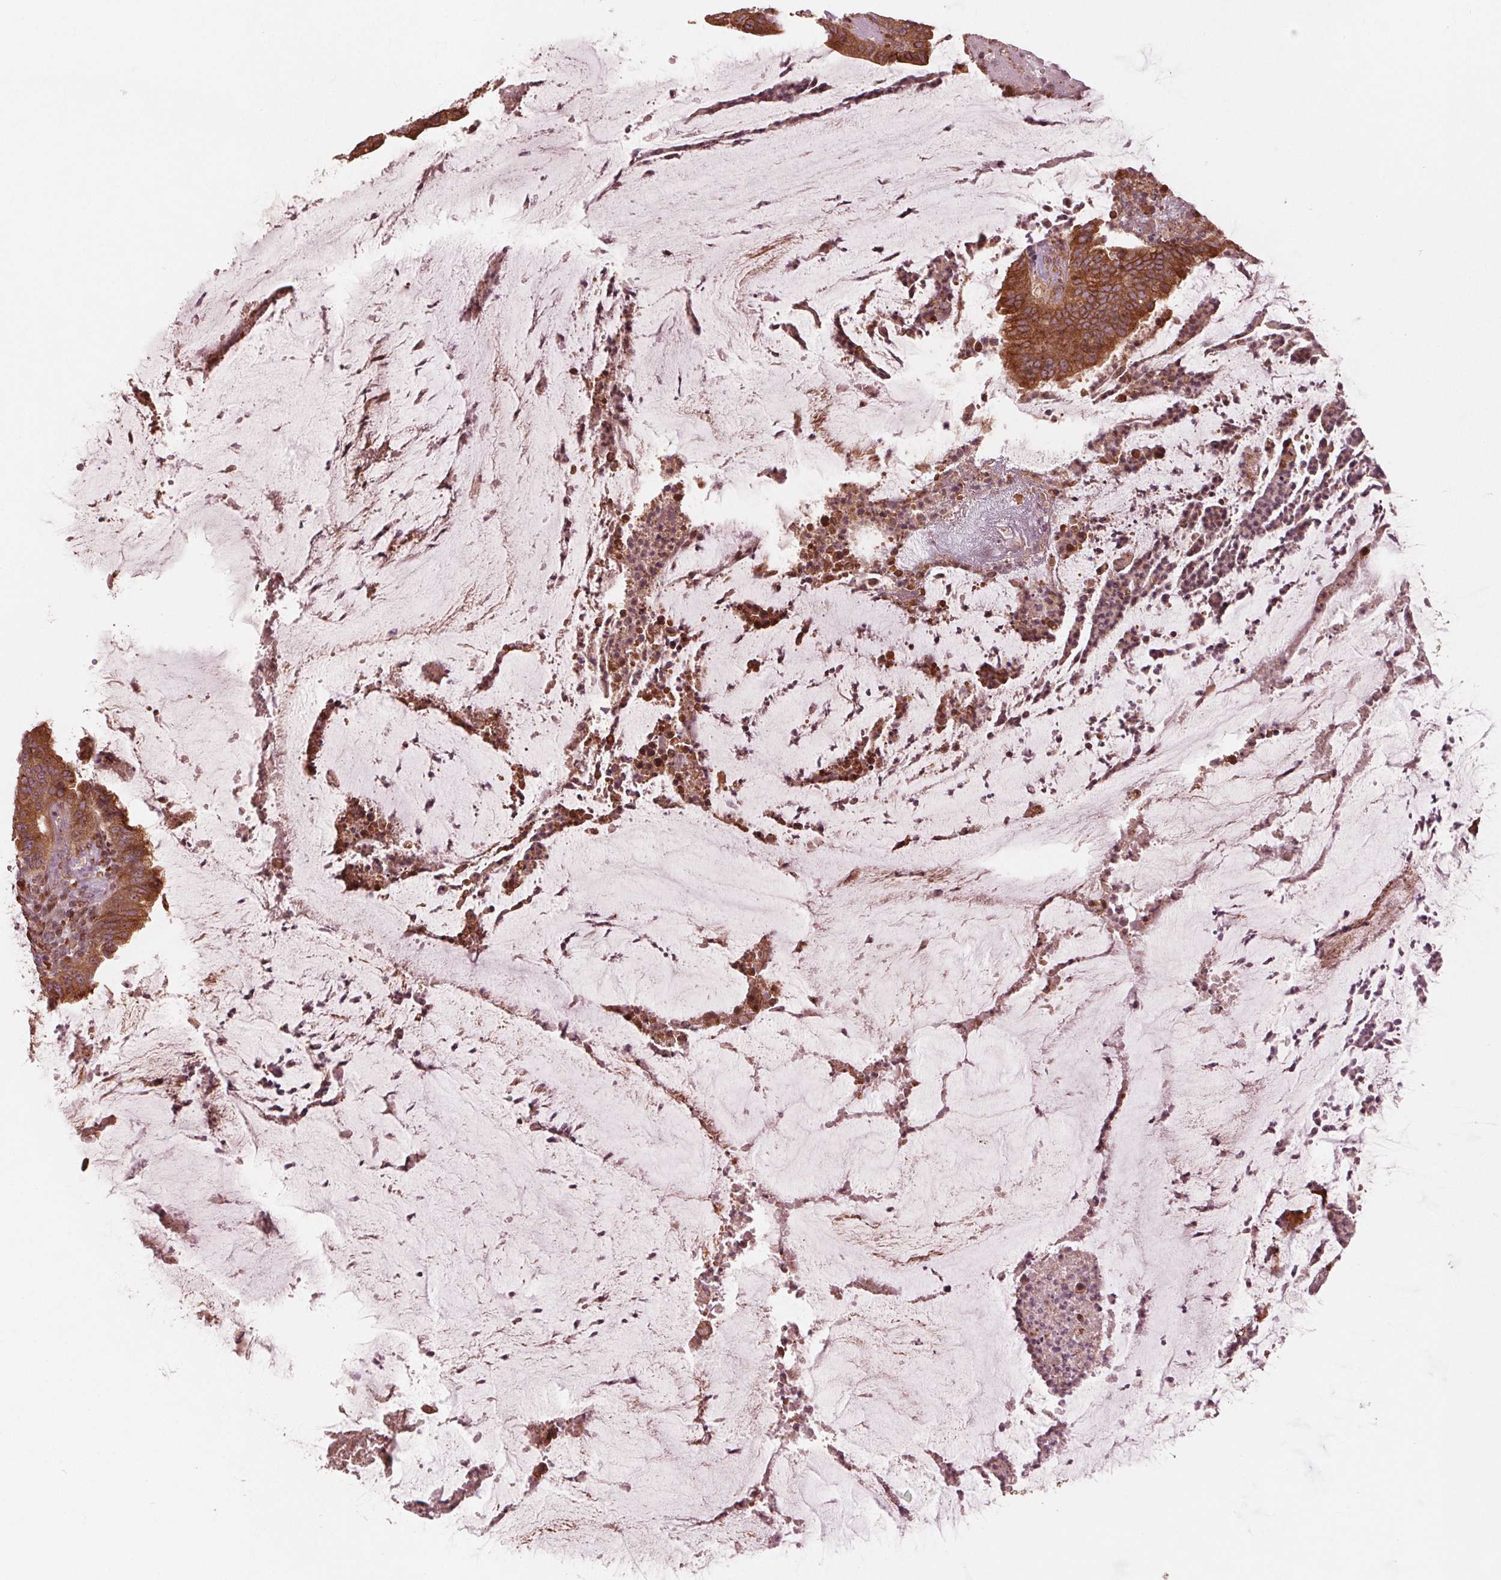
{"staining": {"intensity": "strong", "quantity": ">75%", "location": "cytoplasmic/membranous"}, "tissue": "colorectal cancer", "cell_type": "Tumor cells", "image_type": "cancer", "snomed": [{"axis": "morphology", "description": "Adenocarcinoma, NOS"}, {"axis": "topography", "description": "Colon"}], "caption": "Colorectal adenocarcinoma tissue displays strong cytoplasmic/membranous staining in approximately >75% of tumor cells", "gene": "CMIP", "patient": {"sex": "female", "age": 43}}